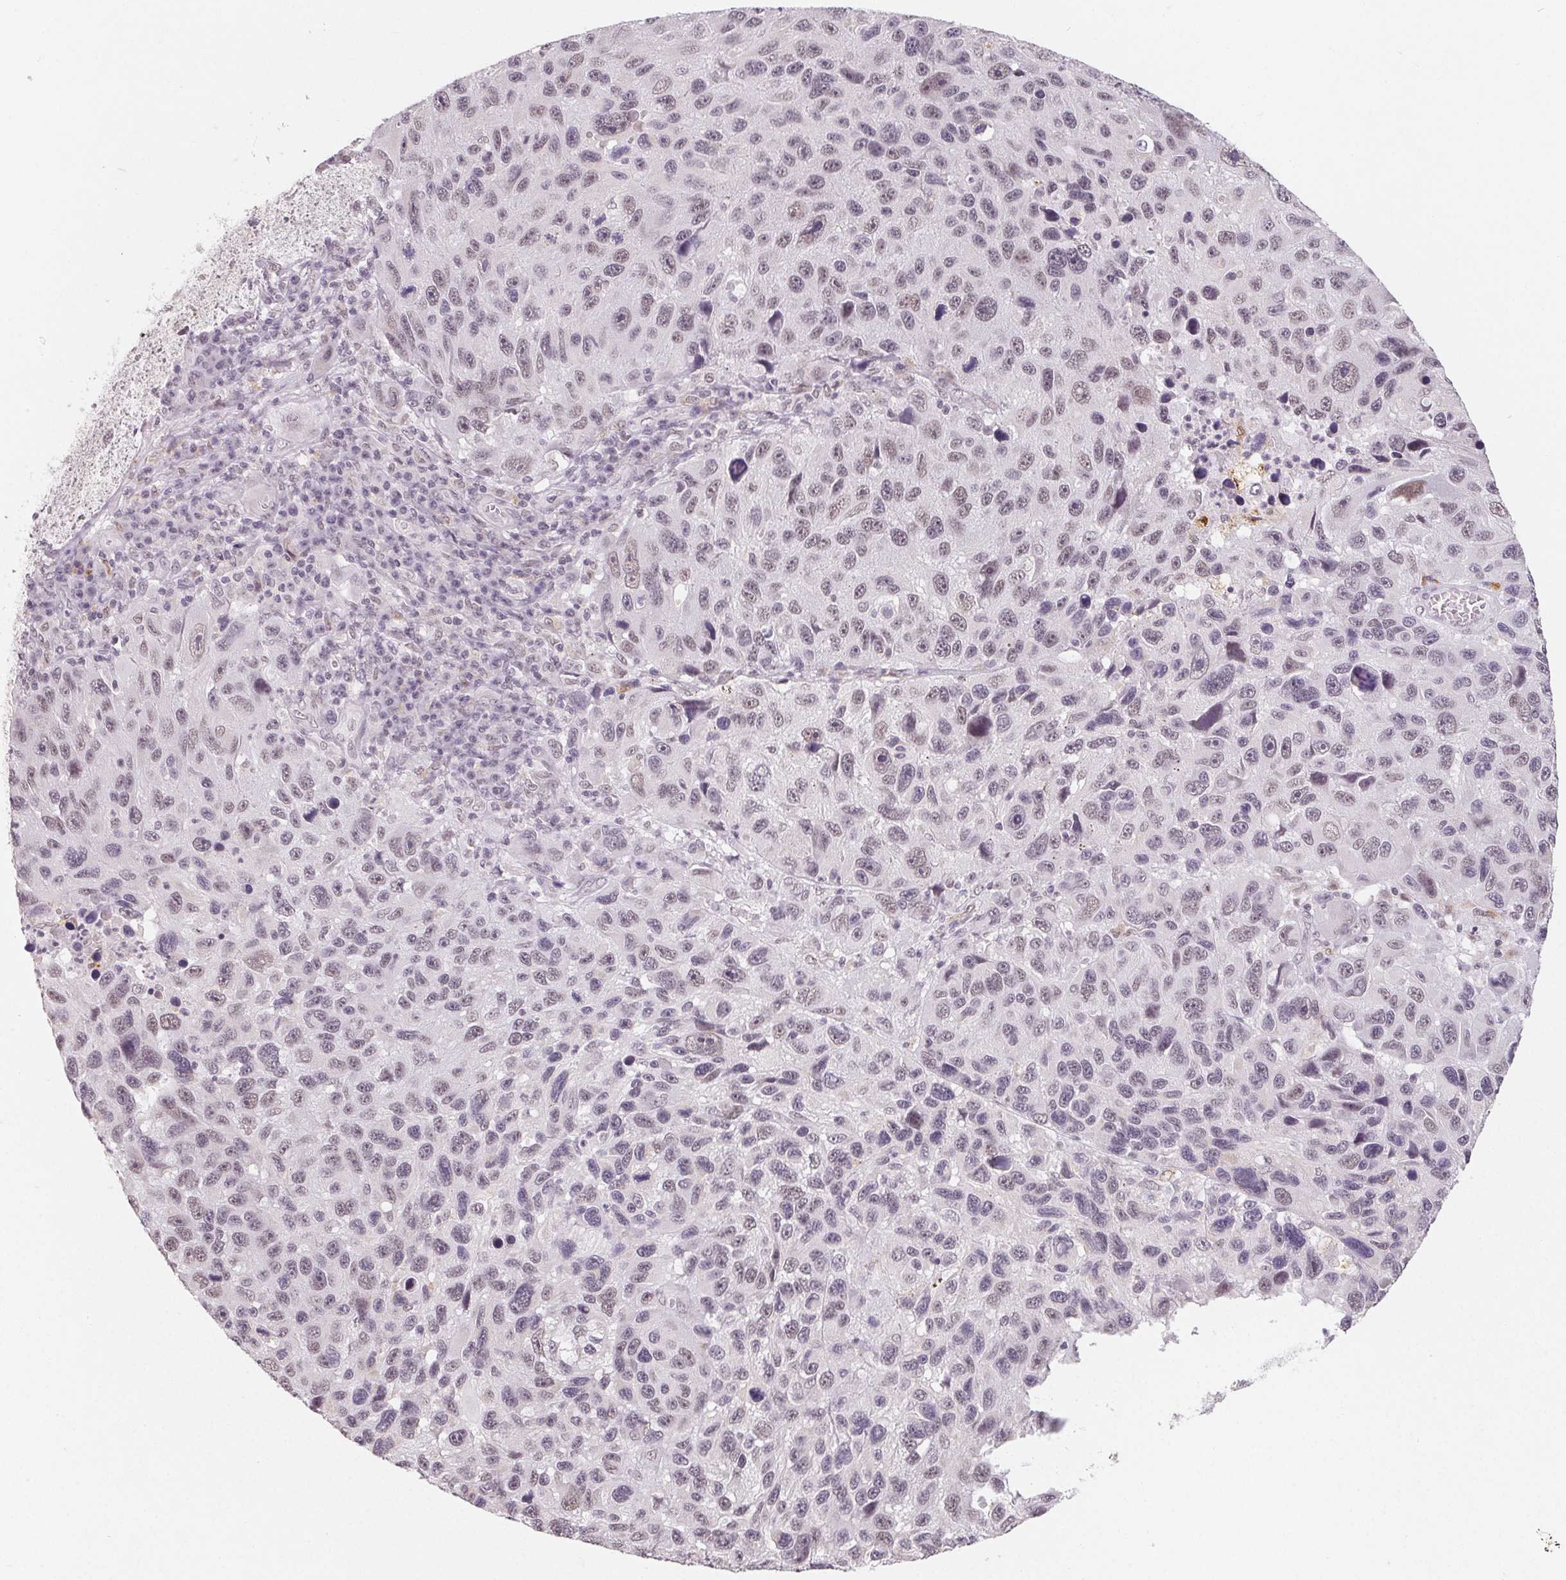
{"staining": {"intensity": "weak", "quantity": "<25%", "location": "nuclear"}, "tissue": "melanoma", "cell_type": "Tumor cells", "image_type": "cancer", "snomed": [{"axis": "morphology", "description": "Malignant melanoma, NOS"}, {"axis": "topography", "description": "Skin"}], "caption": "High power microscopy micrograph of an immunohistochemistry histopathology image of malignant melanoma, revealing no significant expression in tumor cells.", "gene": "NXF3", "patient": {"sex": "male", "age": 53}}